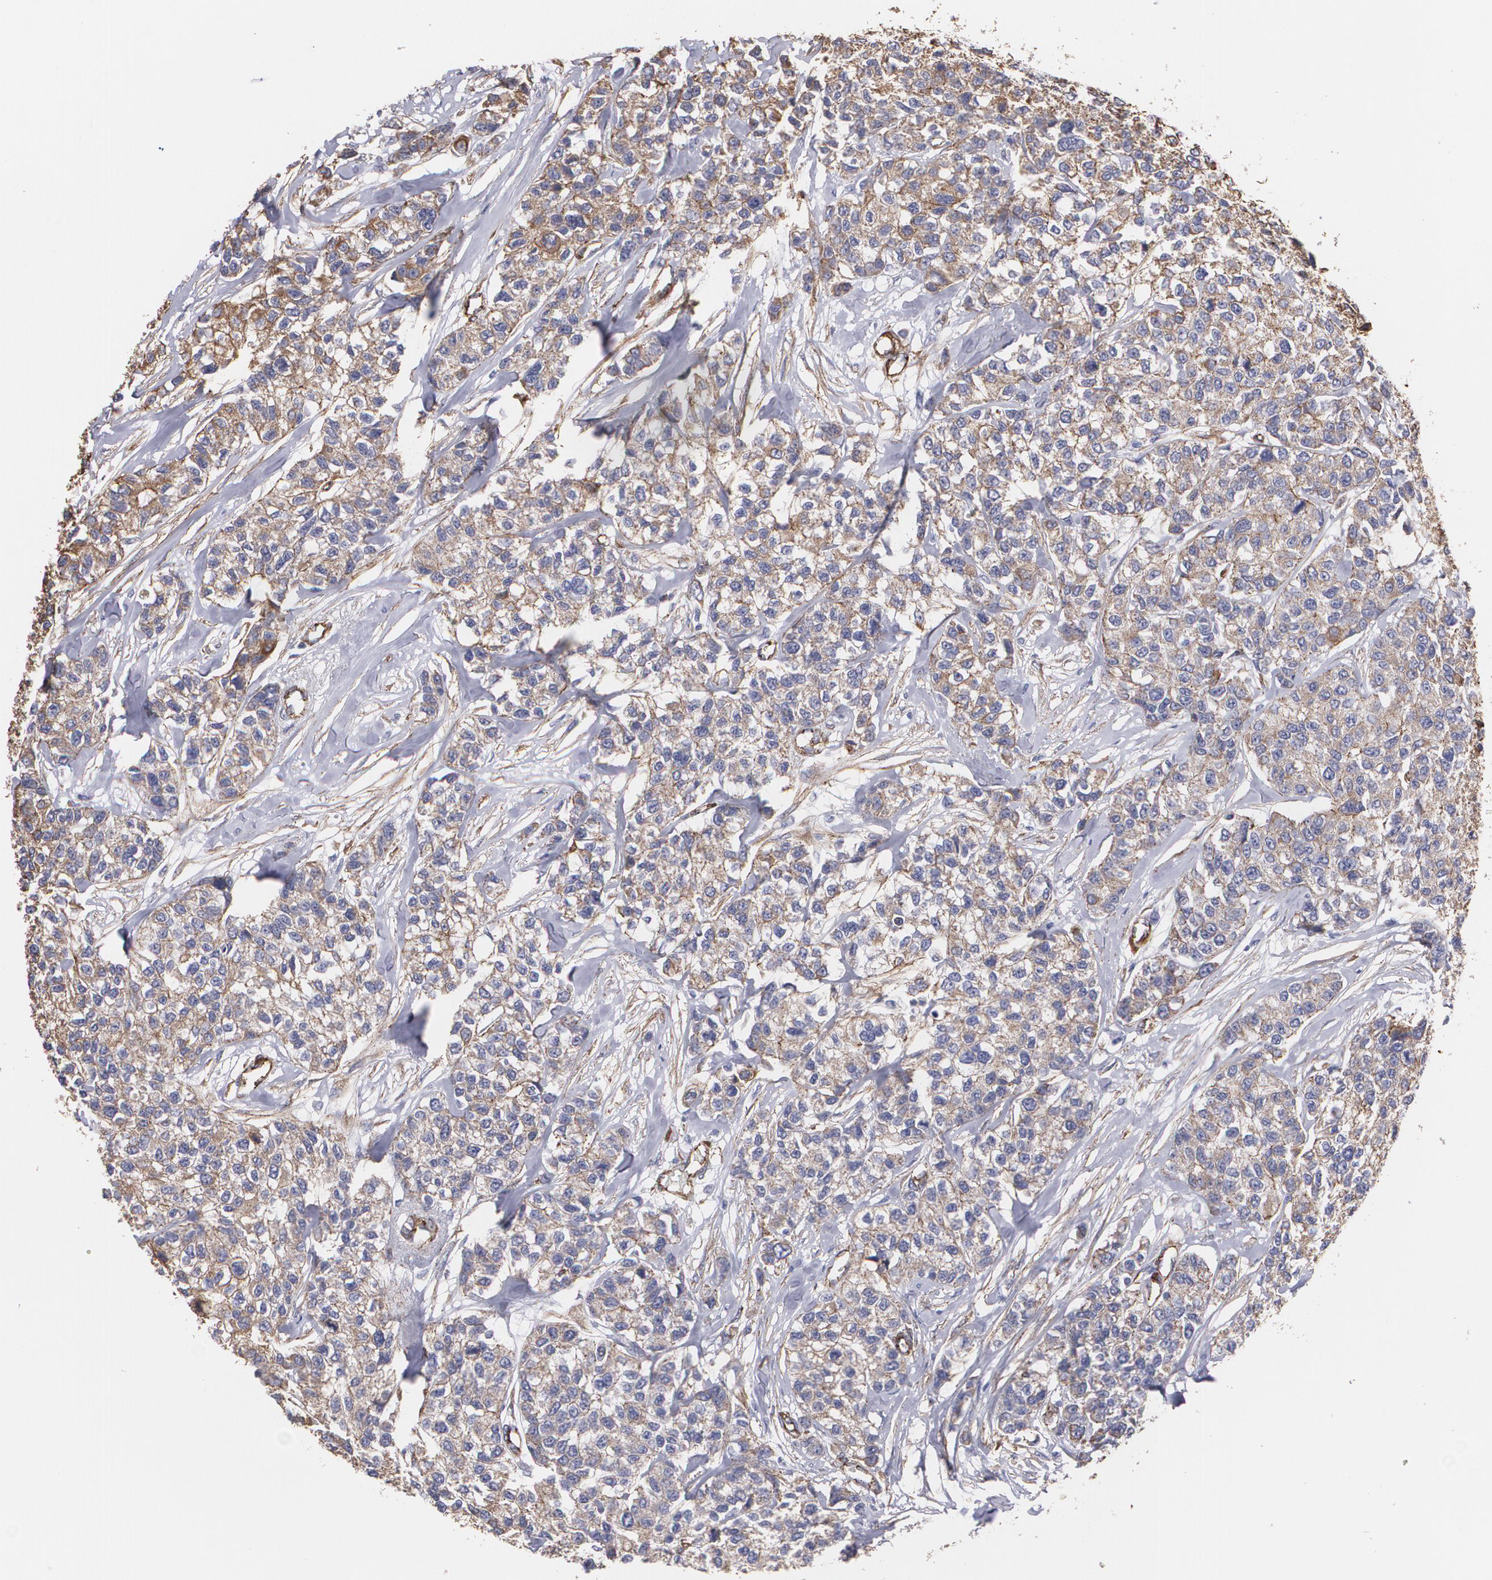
{"staining": {"intensity": "moderate", "quantity": ">75%", "location": "cytoplasmic/membranous"}, "tissue": "breast cancer", "cell_type": "Tumor cells", "image_type": "cancer", "snomed": [{"axis": "morphology", "description": "Duct carcinoma"}, {"axis": "topography", "description": "Breast"}], "caption": "IHC histopathology image of neoplastic tissue: breast intraductal carcinoma stained using immunohistochemistry shows medium levels of moderate protein expression localized specifically in the cytoplasmic/membranous of tumor cells, appearing as a cytoplasmic/membranous brown color.", "gene": "TJP1", "patient": {"sex": "female", "age": 51}}